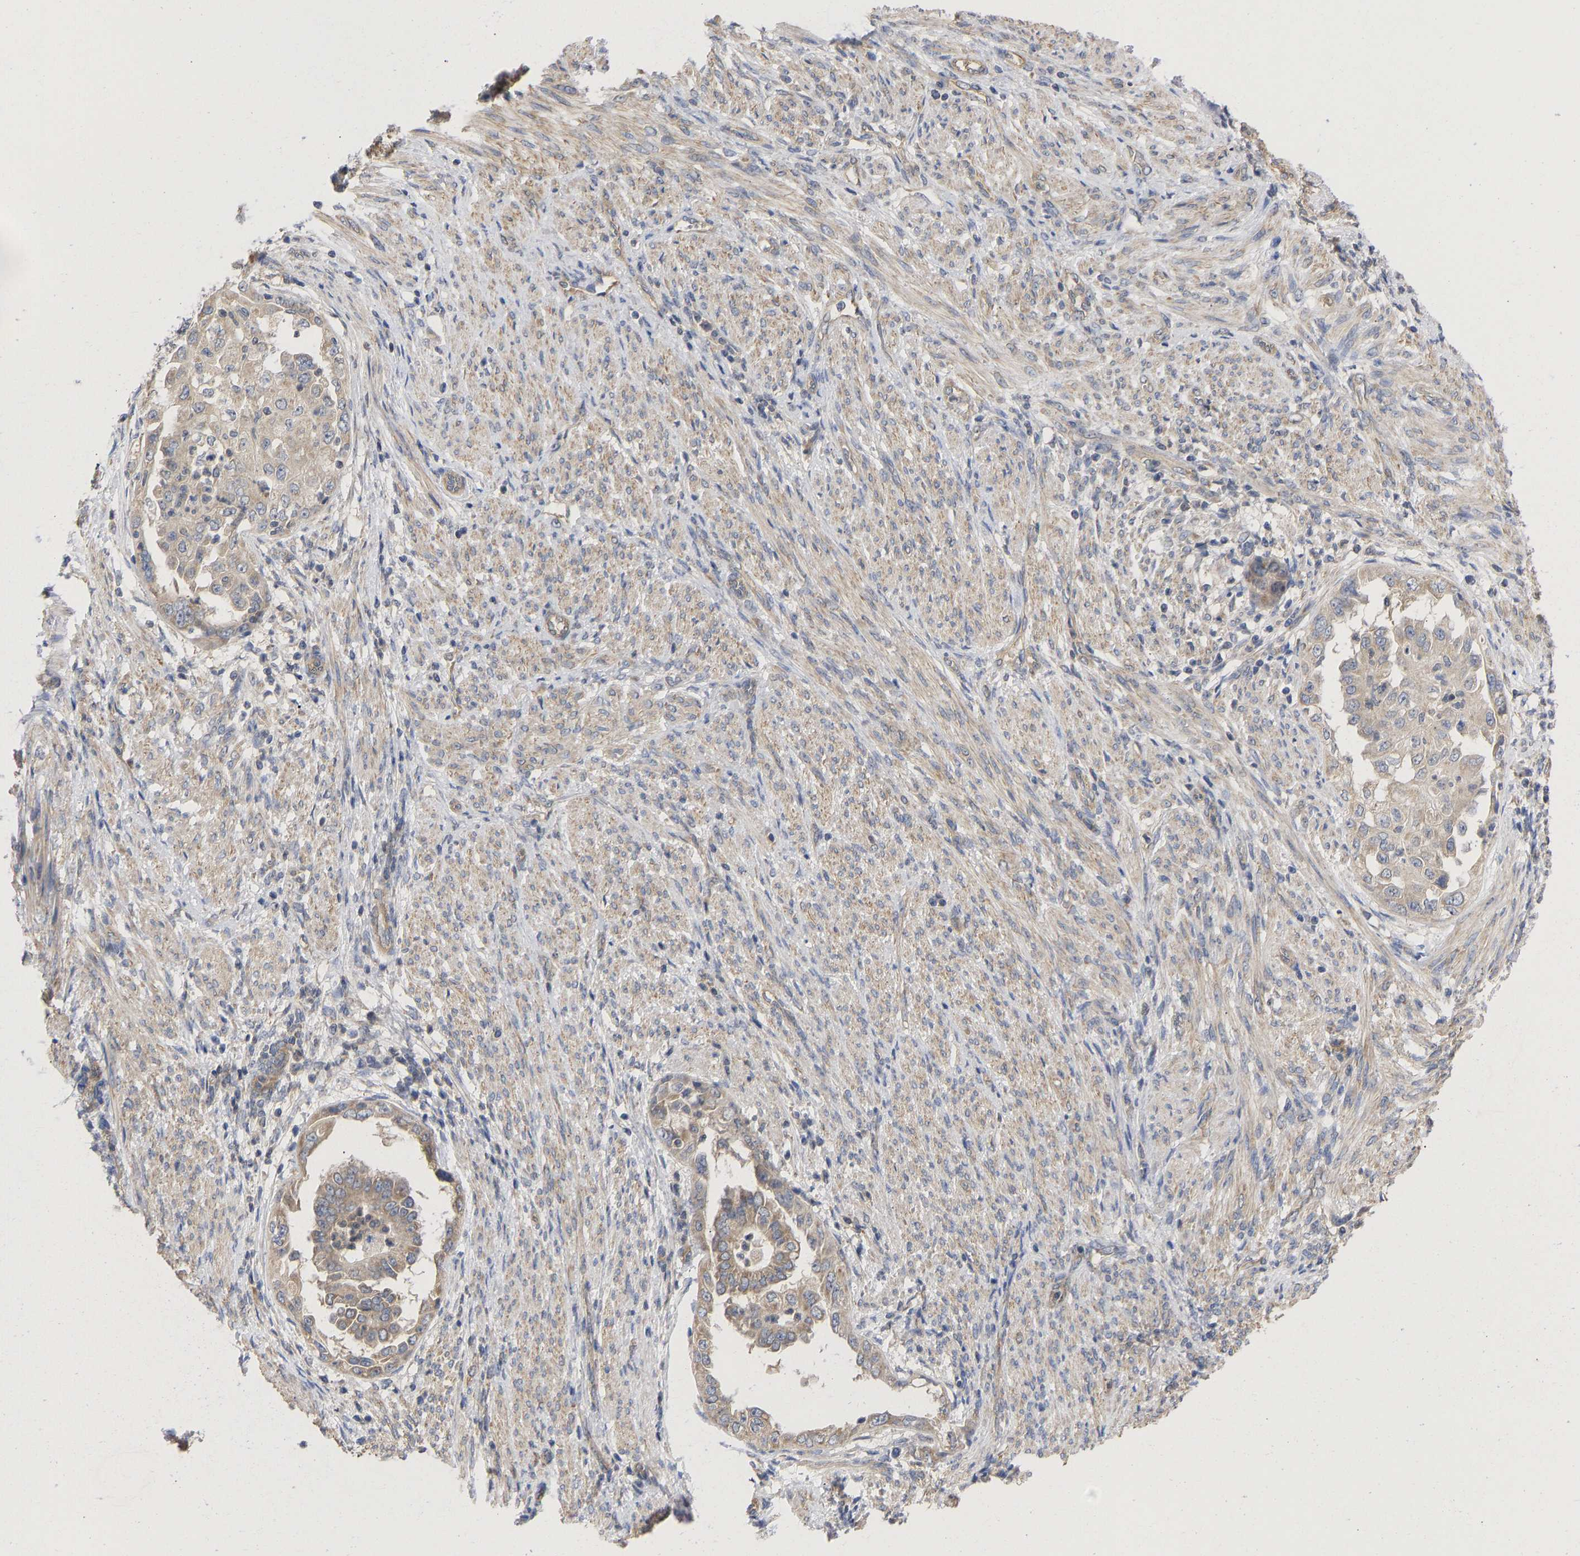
{"staining": {"intensity": "weak", "quantity": ">75%", "location": "cytoplasmic/membranous"}, "tissue": "endometrial cancer", "cell_type": "Tumor cells", "image_type": "cancer", "snomed": [{"axis": "morphology", "description": "Adenocarcinoma, NOS"}, {"axis": "topography", "description": "Endometrium"}], "caption": "Endometrial cancer (adenocarcinoma) stained with a protein marker demonstrates weak staining in tumor cells.", "gene": "MAP2K3", "patient": {"sex": "female", "age": 85}}